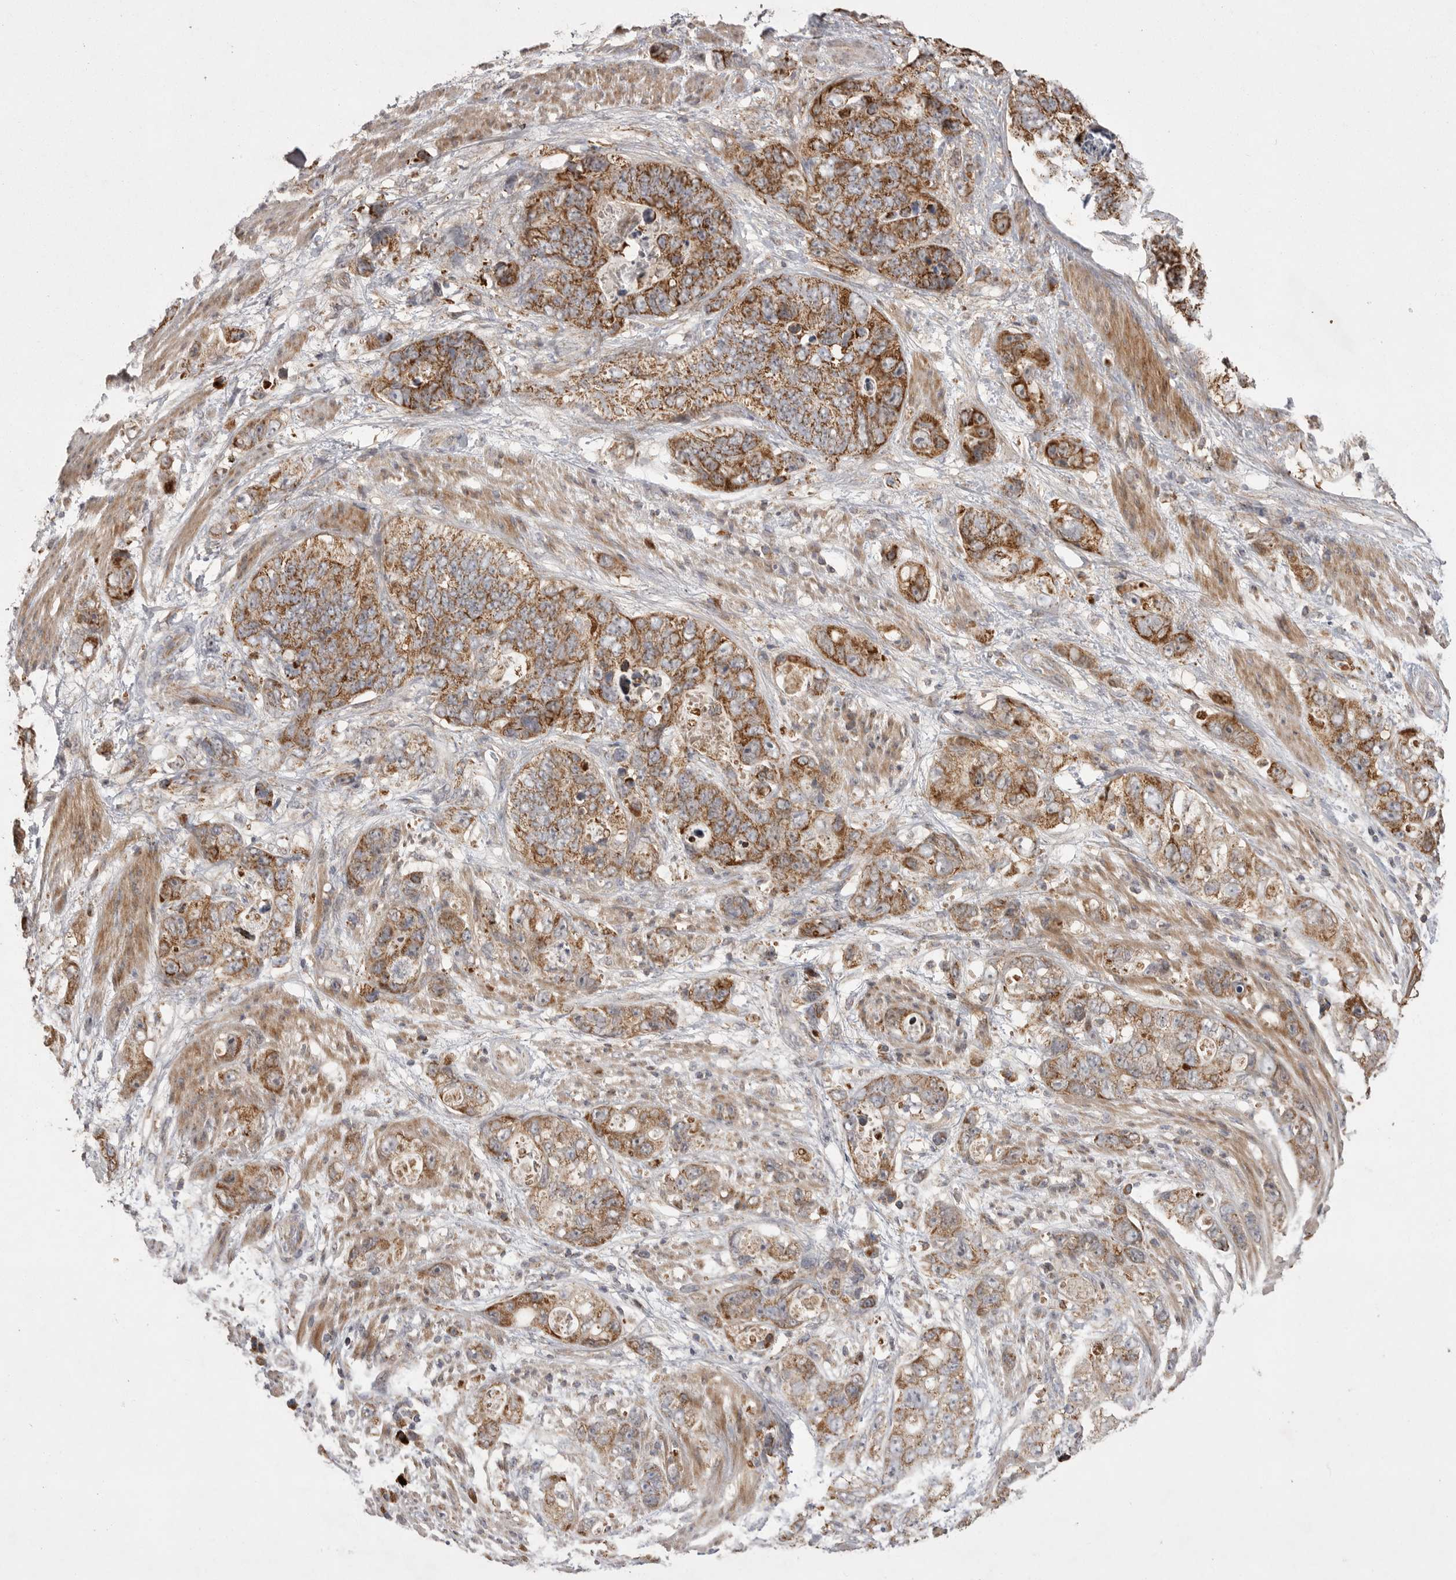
{"staining": {"intensity": "moderate", "quantity": ">75%", "location": "cytoplasmic/membranous"}, "tissue": "stomach cancer", "cell_type": "Tumor cells", "image_type": "cancer", "snomed": [{"axis": "morphology", "description": "Normal tissue, NOS"}, {"axis": "morphology", "description": "Adenocarcinoma, NOS"}, {"axis": "topography", "description": "Stomach"}], "caption": "Immunohistochemistry (IHC) staining of stomach cancer (adenocarcinoma), which shows medium levels of moderate cytoplasmic/membranous staining in approximately >75% of tumor cells indicating moderate cytoplasmic/membranous protein positivity. The staining was performed using DAB (3,3'-diaminobenzidine) (brown) for protein detection and nuclei were counterstained in hematoxylin (blue).", "gene": "KYAT3", "patient": {"sex": "female", "age": 89}}